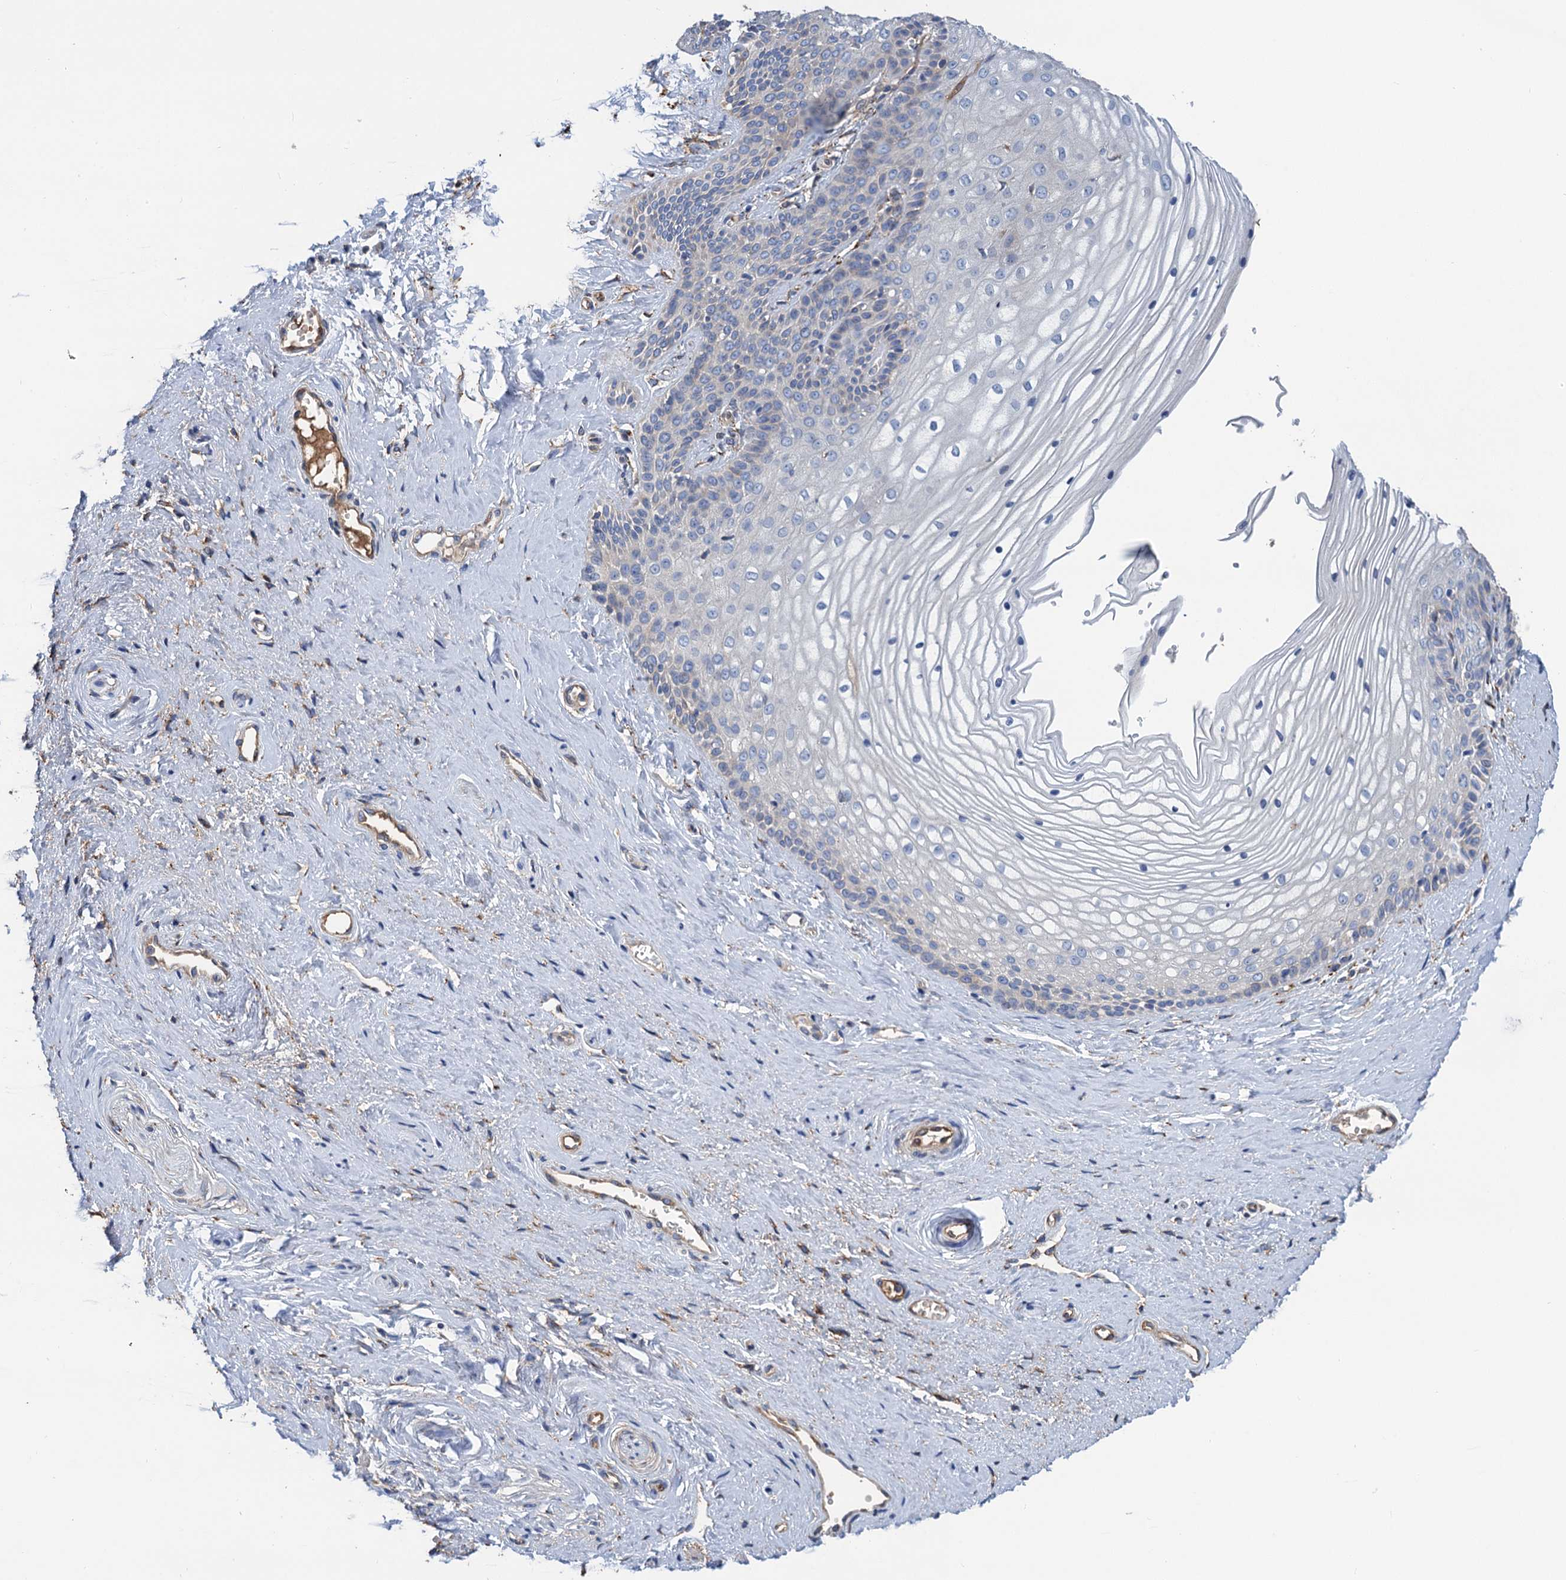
{"staining": {"intensity": "weak", "quantity": "25%-75%", "location": "cytoplasmic/membranous"}, "tissue": "vagina", "cell_type": "Squamous epithelial cells", "image_type": "normal", "snomed": [{"axis": "morphology", "description": "Normal tissue, NOS"}, {"axis": "topography", "description": "Vagina"}, {"axis": "topography", "description": "Cervix"}], "caption": "Squamous epithelial cells show low levels of weak cytoplasmic/membranous expression in about 25%-75% of cells in unremarkable vagina.", "gene": "CNNM1", "patient": {"sex": "female", "age": 40}}